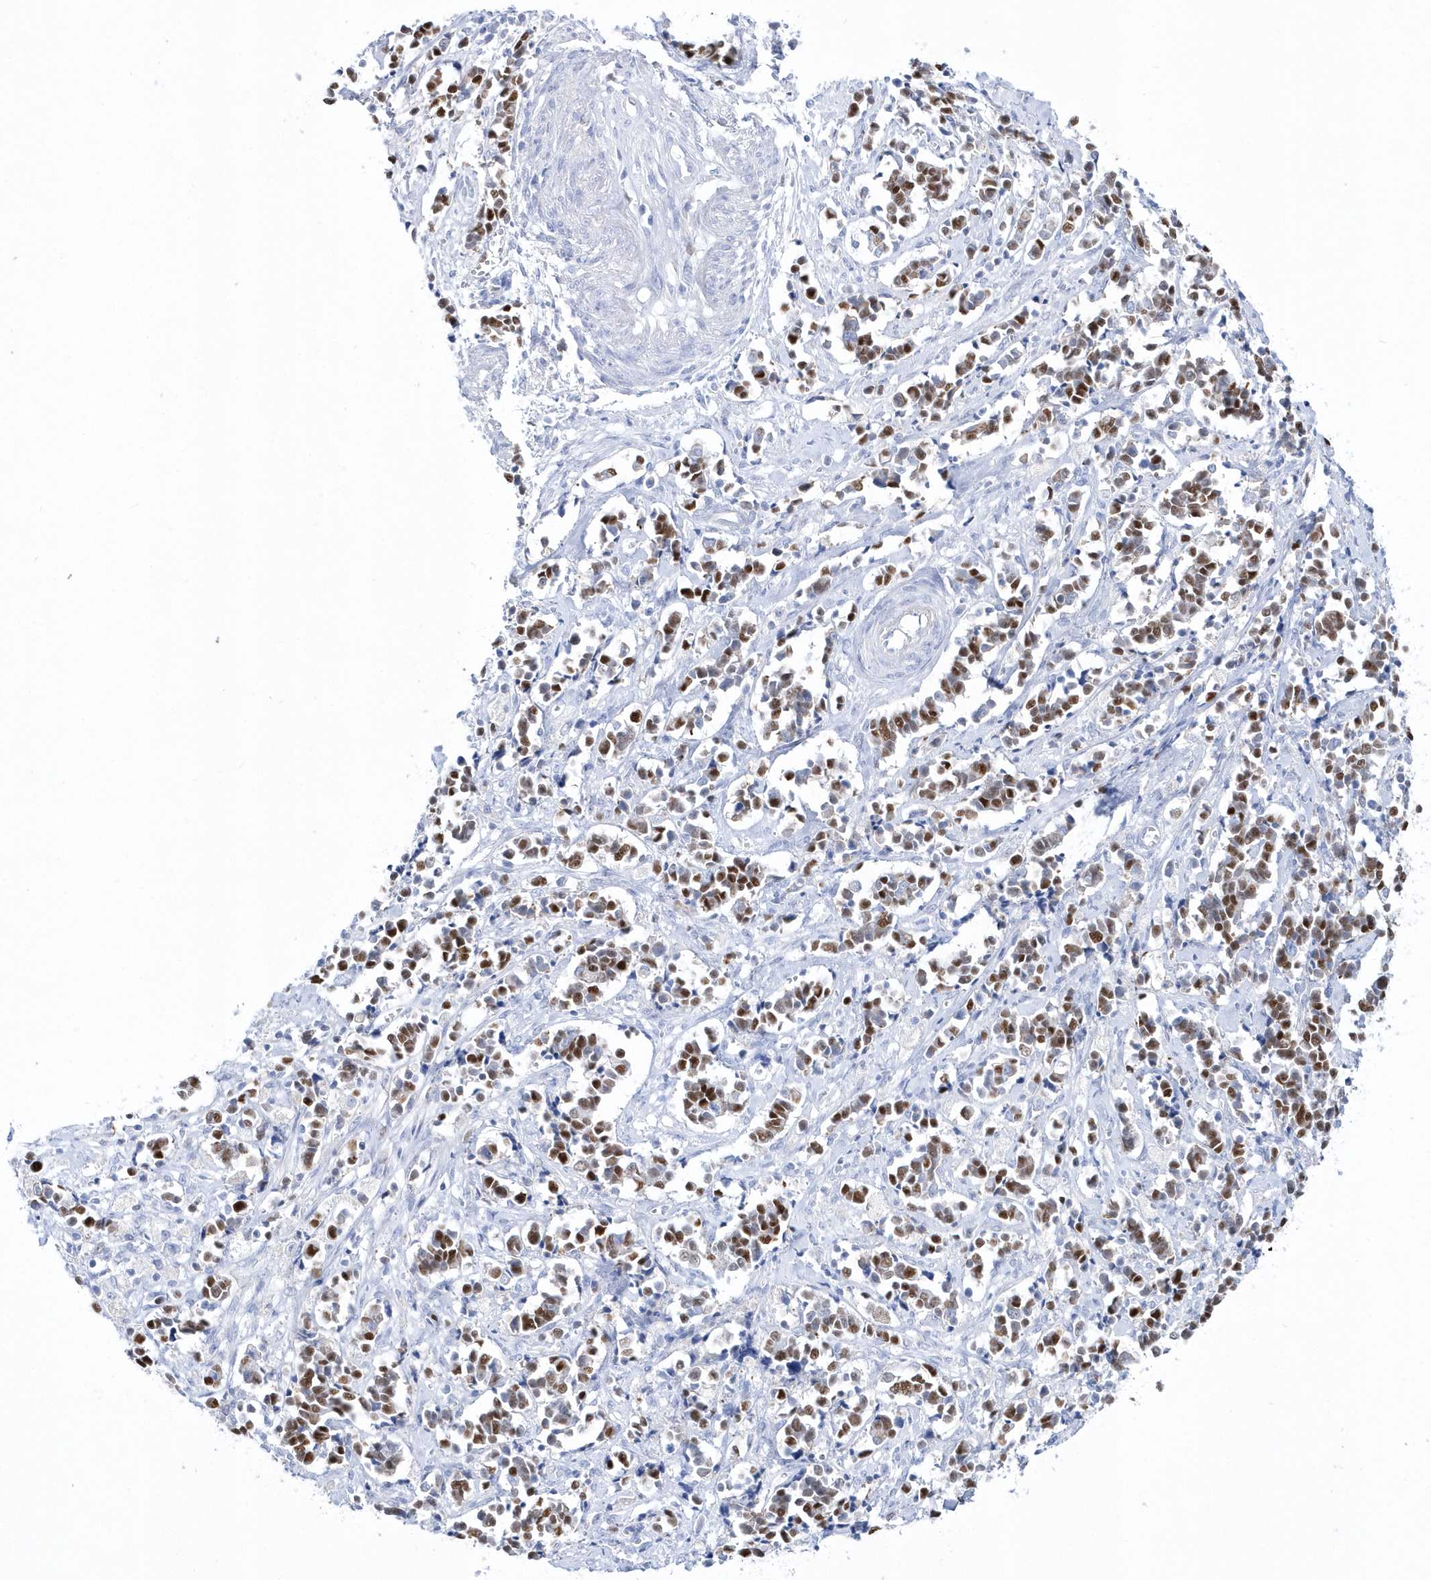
{"staining": {"intensity": "moderate", "quantity": ">75%", "location": "nuclear"}, "tissue": "cervical cancer", "cell_type": "Tumor cells", "image_type": "cancer", "snomed": [{"axis": "morphology", "description": "Normal tissue, NOS"}, {"axis": "morphology", "description": "Squamous cell carcinoma, NOS"}, {"axis": "topography", "description": "Cervix"}], "caption": "This is a photomicrograph of immunohistochemistry (IHC) staining of cervical squamous cell carcinoma, which shows moderate positivity in the nuclear of tumor cells.", "gene": "TMCO6", "patient": {"sex": "female", "age": 35}}